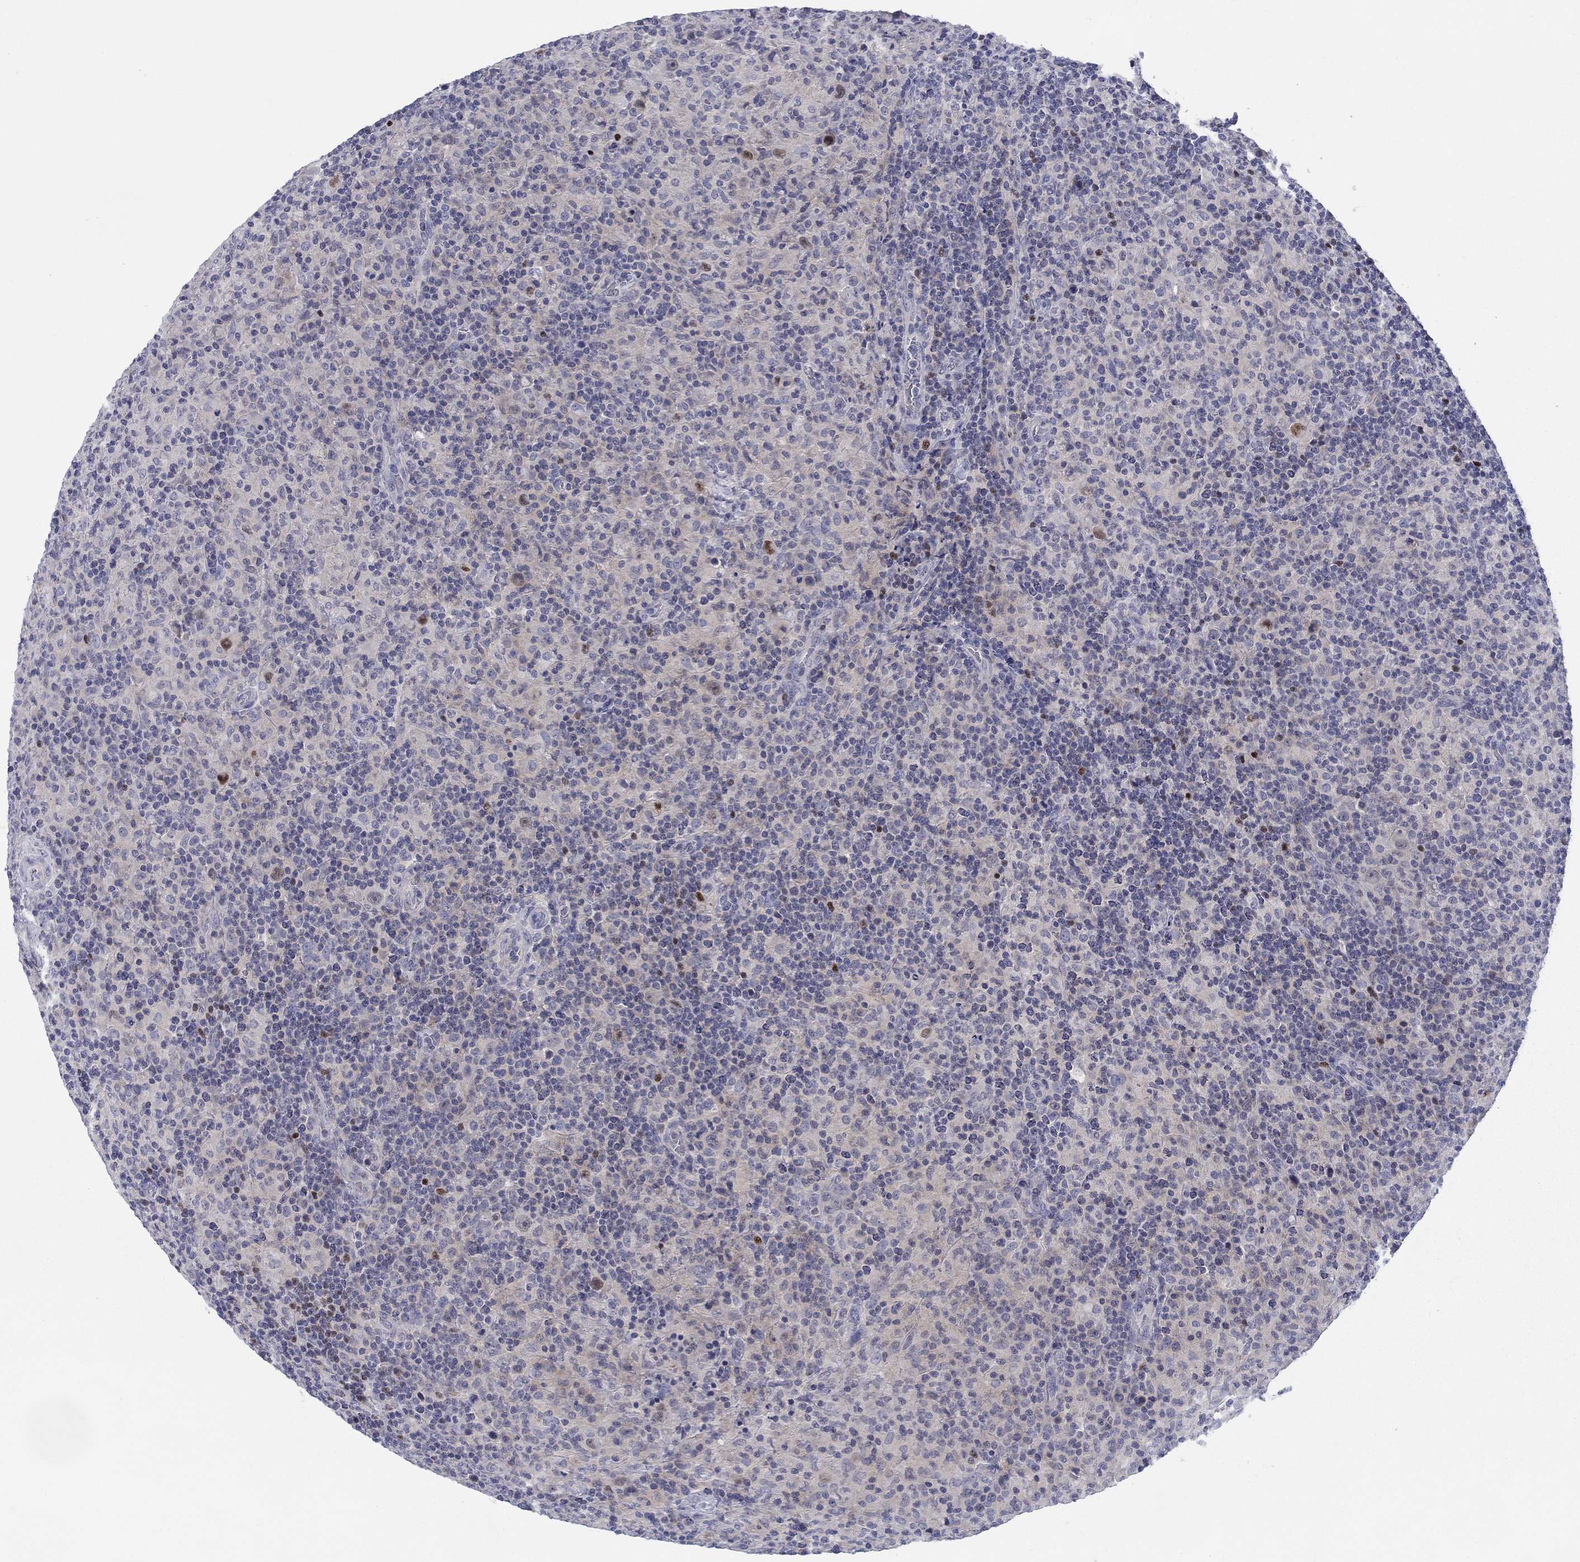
{"staining": {"intensity": "negative", "quantity": "none", "location": "none"}, "tissue": "lymphoma", "cell_type": "Tumor cells", "image_type": "cancer", "snomed": [{"axis": "morphology", "description": "Hodgkin's disease, NOS"}, {"axis": "topography", "description": "Lymph node"}], "caption": "Histopathology image shows no significant protein staining in tumor cells of Hodgkin's disease. The staining was performed using DAB to visualize the protein expression in brown, while the nuclei were stained in blue with hematoxylin (Magnification: 20x).", "gene": "CACNA1A", "patient": {"sex": "male", "age": 70}}